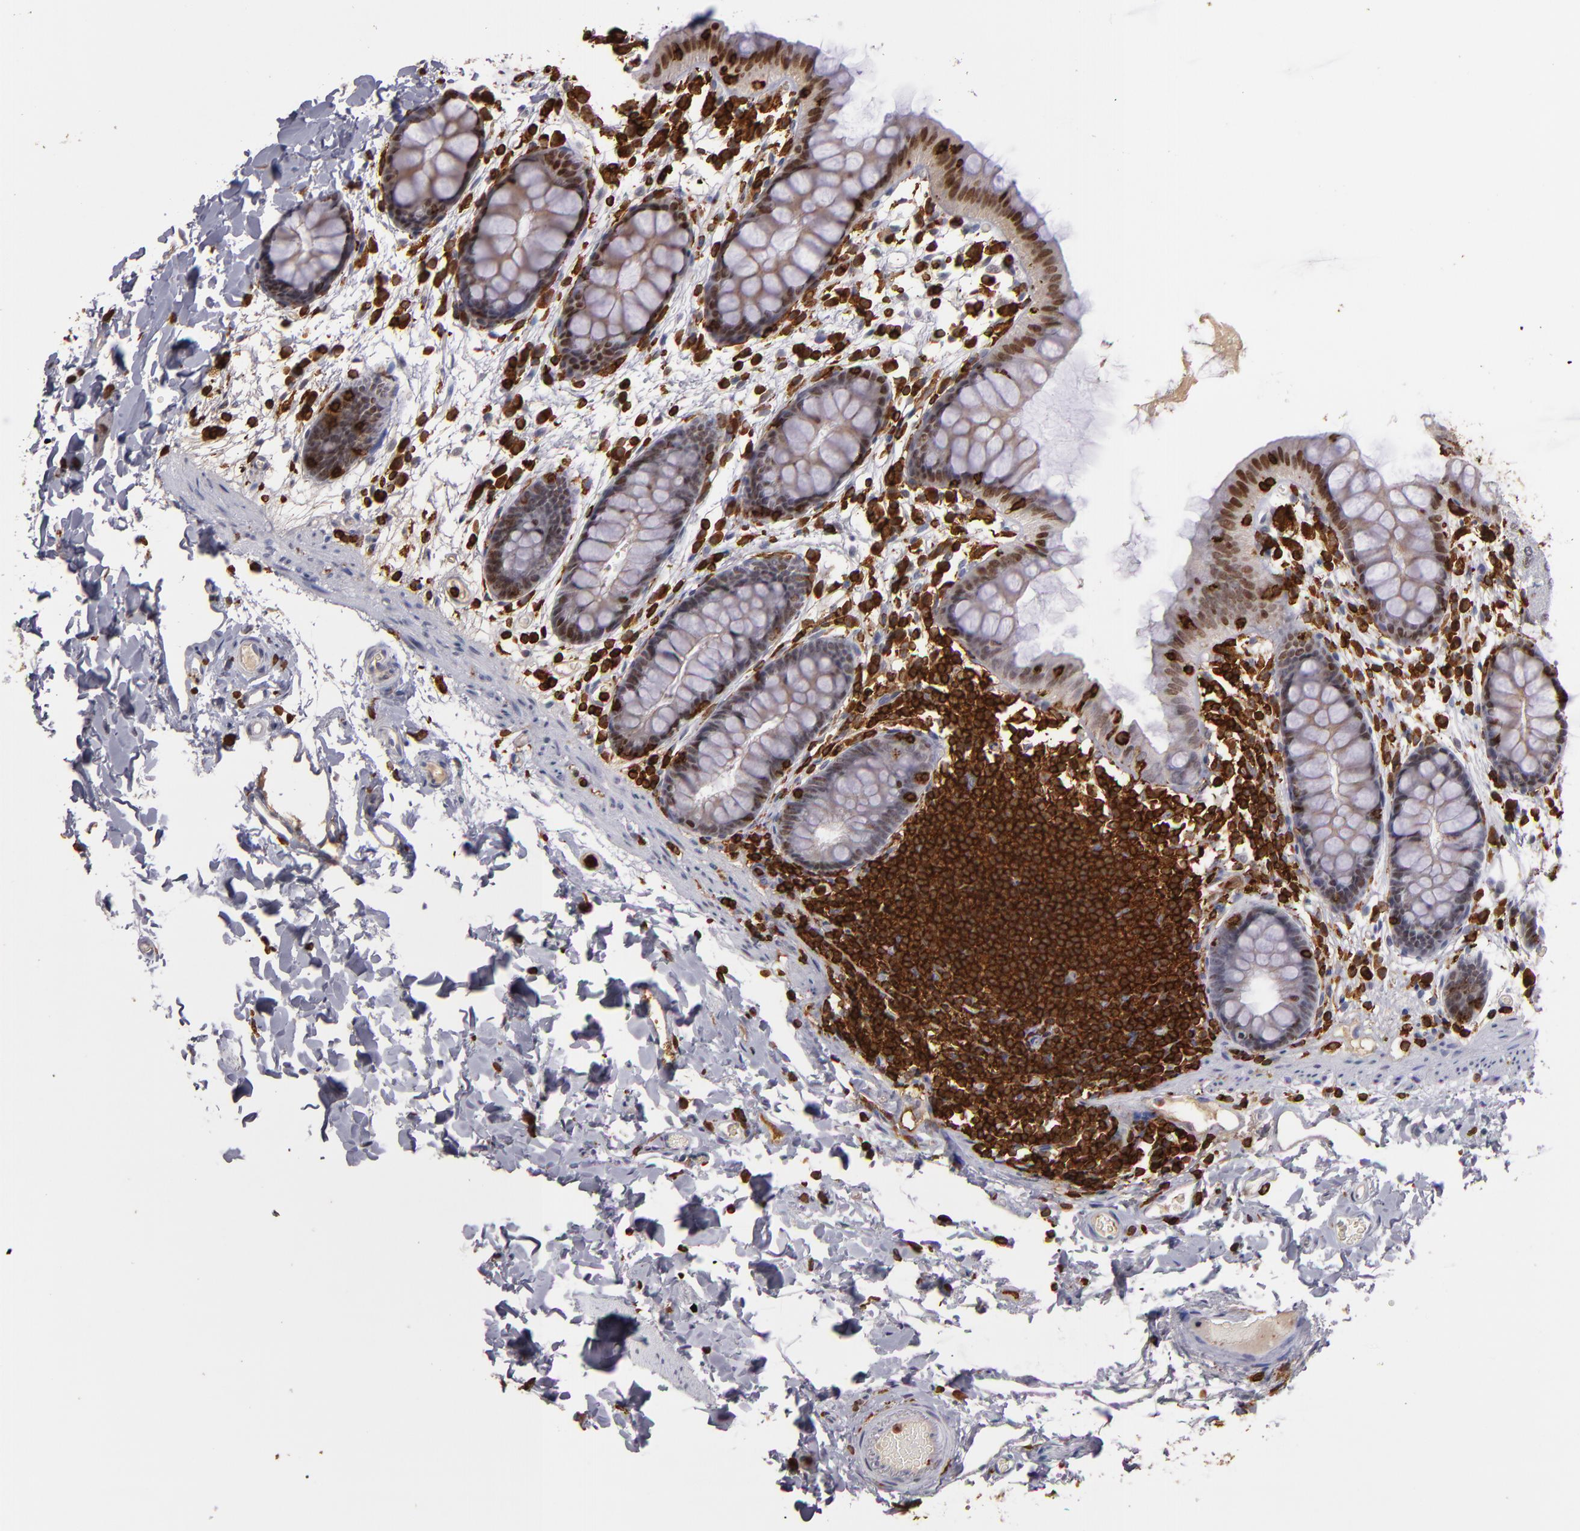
{"staining": {"intensity": "negative", "quantity": "none", "location": "none"}, "tissue": "colon", "cell_type": "Endothelial cells", "image_type": "normal", "snomed": [{"axis": "morphology", "description": "Normal tissue, NOS"}, {"axis": "topography", "description": "Smooth muscle"}, {"axis": "topography", "description": "Colon"}], "caption": "This is an immunohistochemistry (IHC) micrograph of unremarkable human colon. There is no staining in endothelial cells.", "gene": "WAS", "patient": {"sex": "male", "age": 67}}